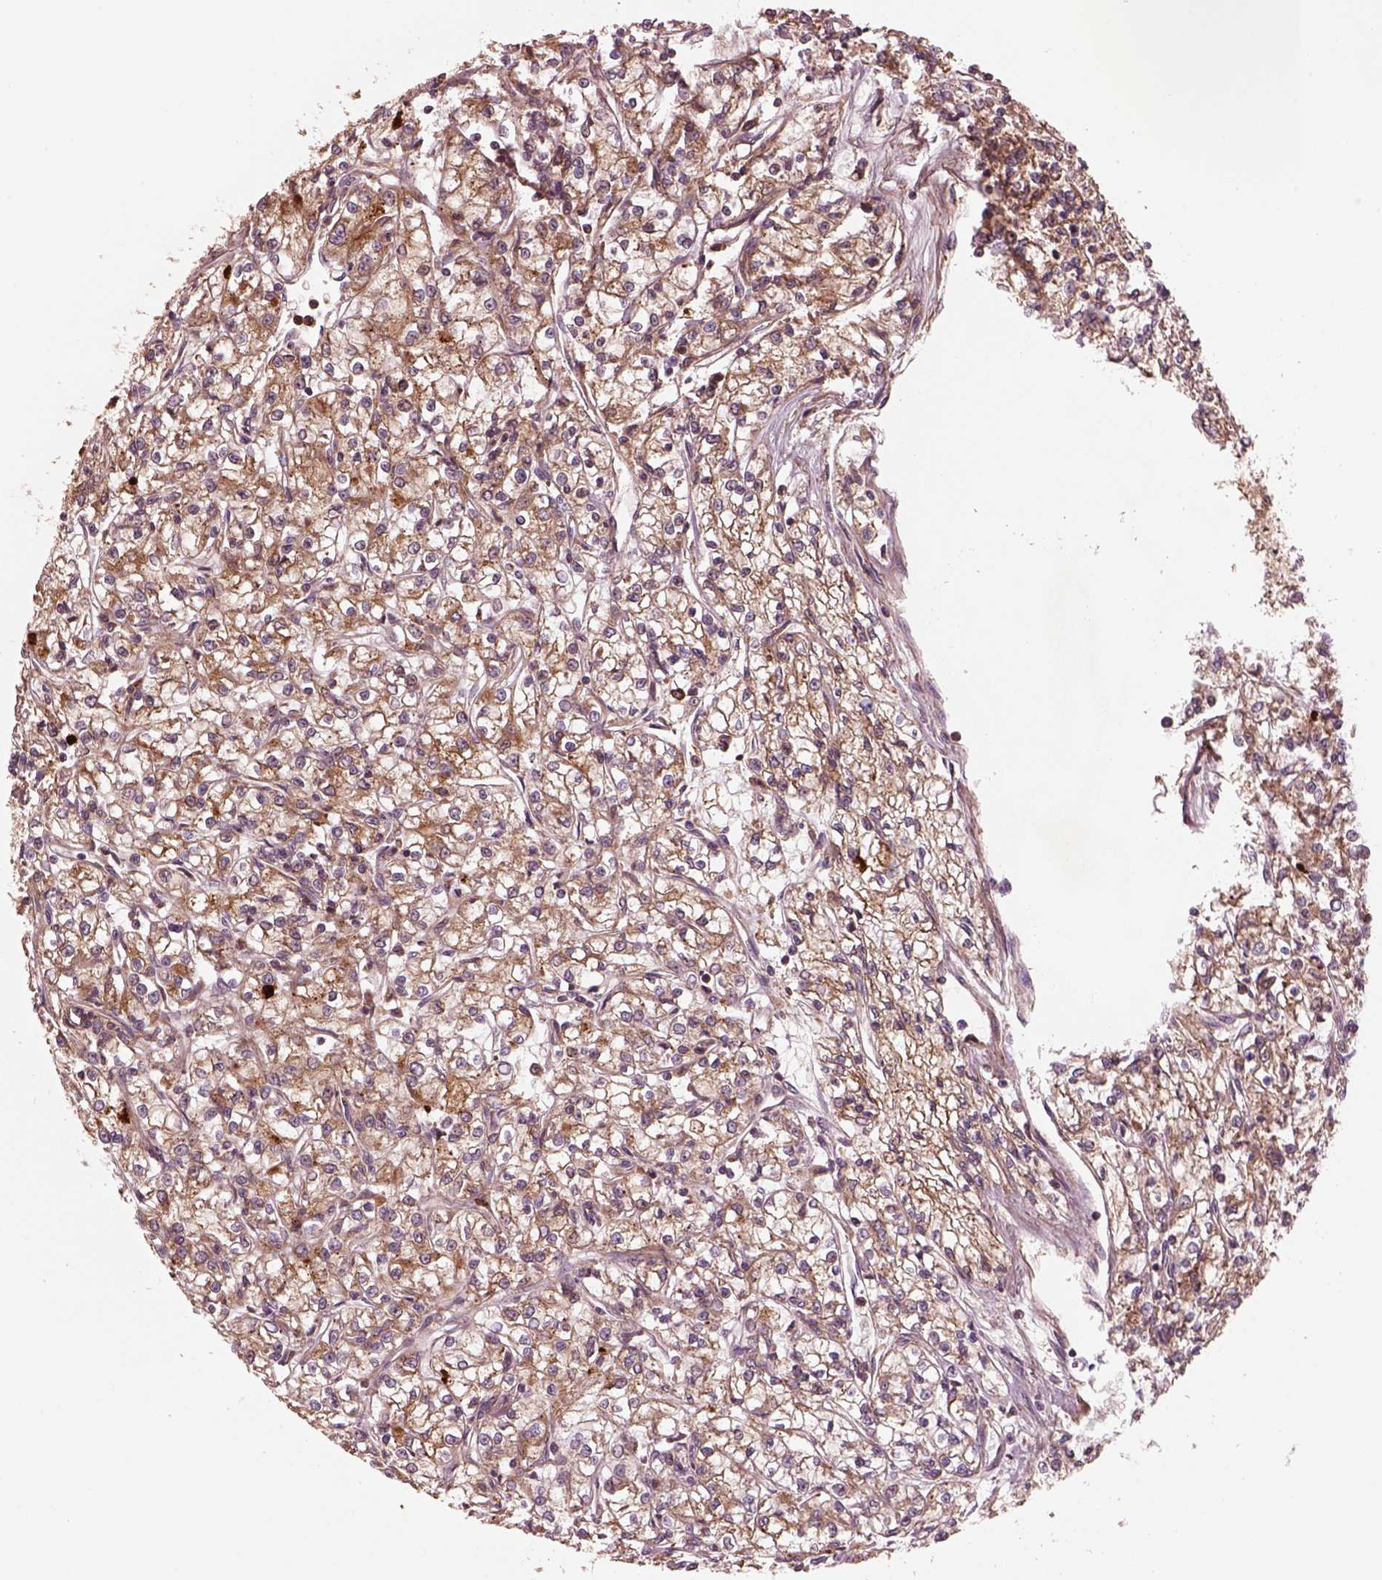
{"staining": {"intensity": "moderate", "quantity": "25%-75%", "location": "cytoplasmic/membranous"}, "tissue": "renal cancer", "cell_type": "Tumor cells", "image_type": "cancer", "snomed": [{"axis": "morphology", "description": "Adenocarcinoma, NOS"}, {"axis": "topography", "description": "Kidney"}], "caption": "A micrograph of renal cancer (adenocarcinoma) stained for a protein reveals moderate cytoplasmic/membranous brown staining in tumor cells.", "gene": "ASCC2", "patient": {"sex": "female", "age": 59}}